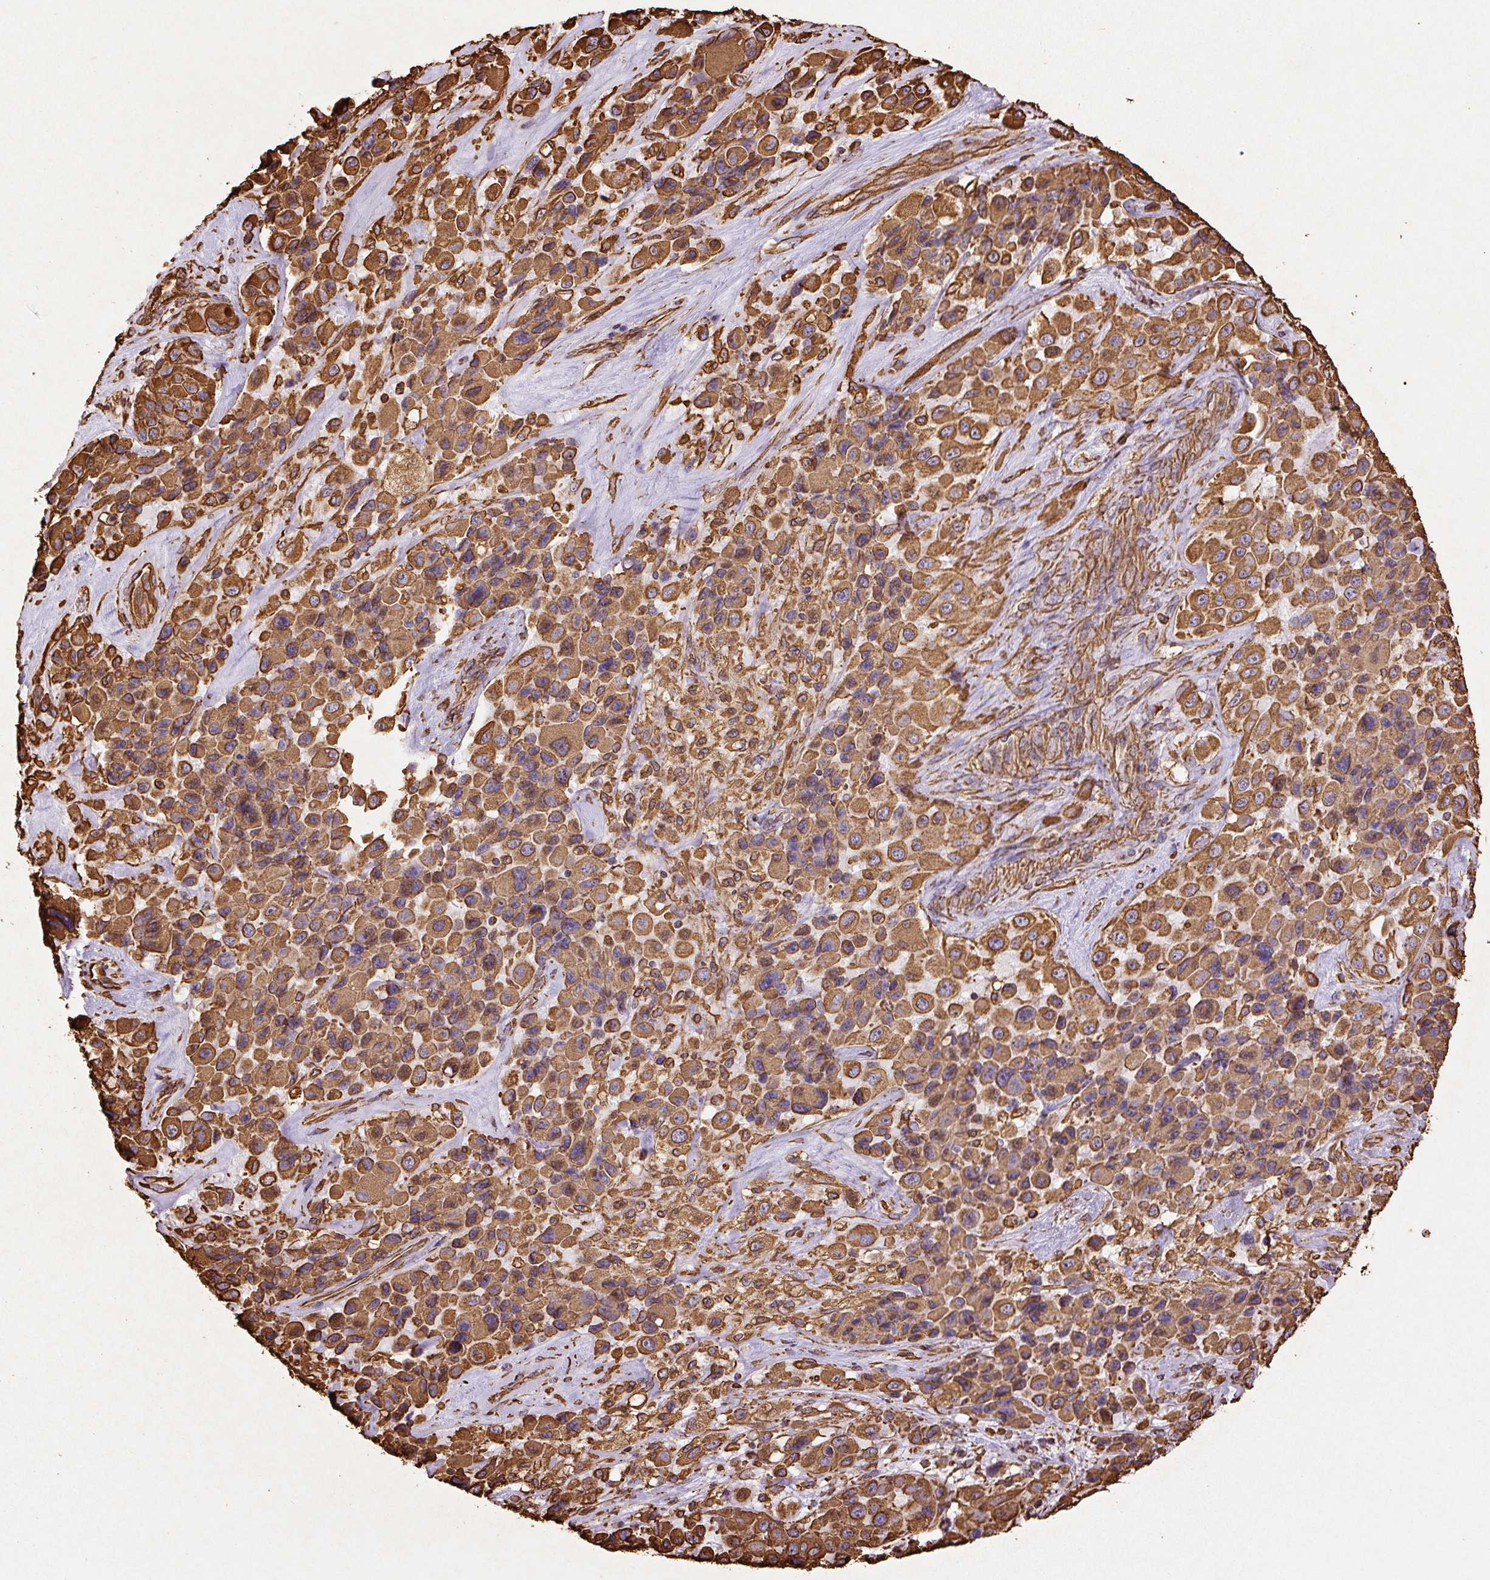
{"staining": {"intensity": "strong", "quantity": ">75%", "location": "cytoplasmic/membranous"}, "tissue": "melanoma", "cell_type": "Tumor cells", "image_type": "cancer", "snomed": [{"axis": "morphology", "description": "Malignant melanoma, Metastatic site"}, {"axis": "topography", "description": "Lymph node"}], "caption": "This is an image of immunohistochemistry (IHC) staining of melanoma, which shows strong positivity in the cytoplasmic/membranous of tumor cells.", "gene": "VIM", "patient": {"sex": "female", "age": 65}}